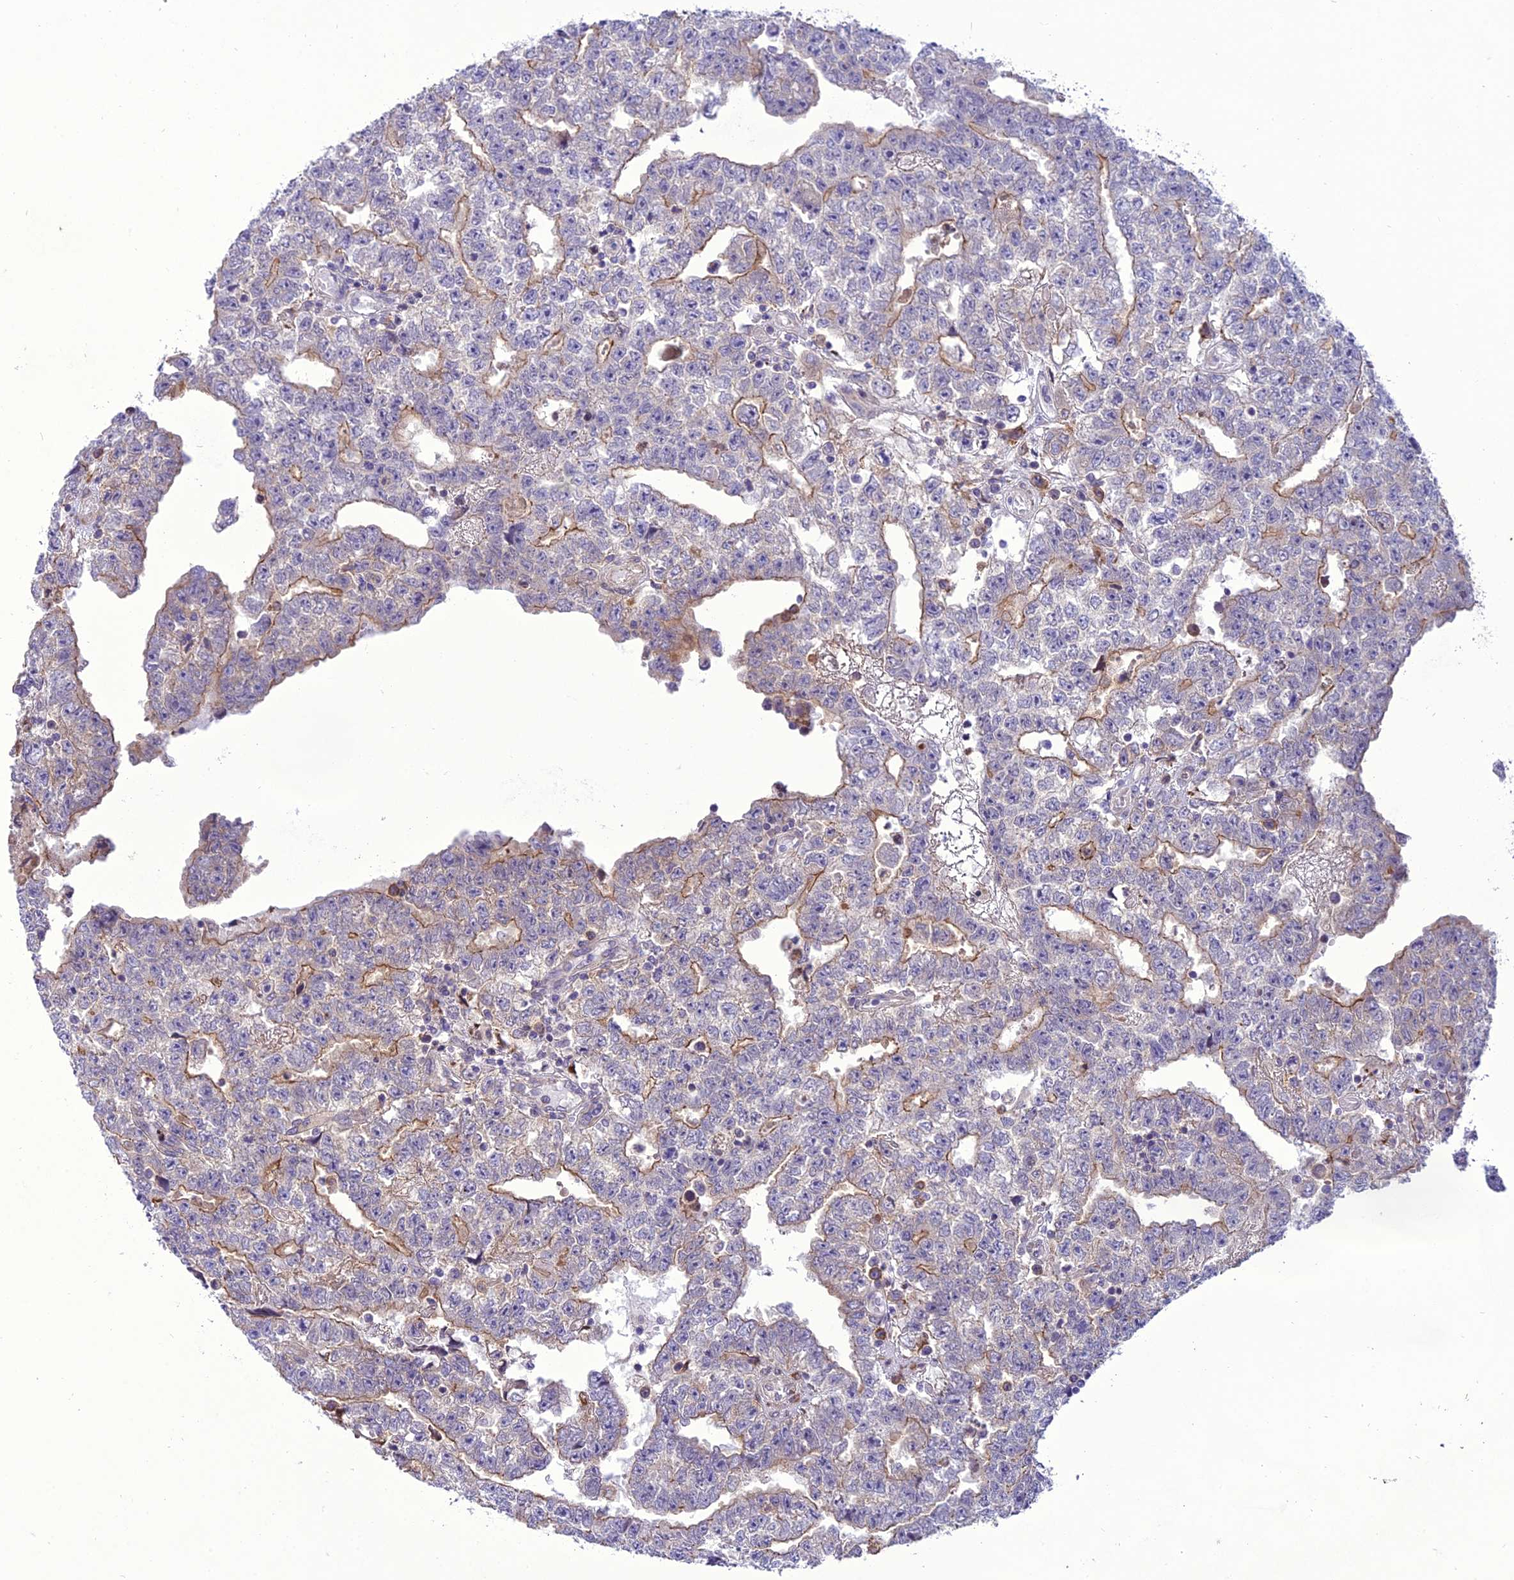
{"staining": {"intensity": "moderate", "quantity": "25%-75%", "location": "cytoplasmic/membranous"}, "tissue": "testis cancer", "cell_type": "Tumor cells", "image_type": "cancer", "snomed": [{"axis": "morphology", "description": "Carcinoma, Embryonal, NOS"}, {"axis": "topography", "description": "Testis"}], "caption": "Immunohistochemistry (IHC) photomicrograph of embryonal carcinoma (testis) stained for a protein (brown), which reveals medium levels of moderate cytoplasmic/membranous staining in approximately 25%-75% of tumor cells.", "gene": "NEURL2", "patient": {"sex": "male", "age": 25}}